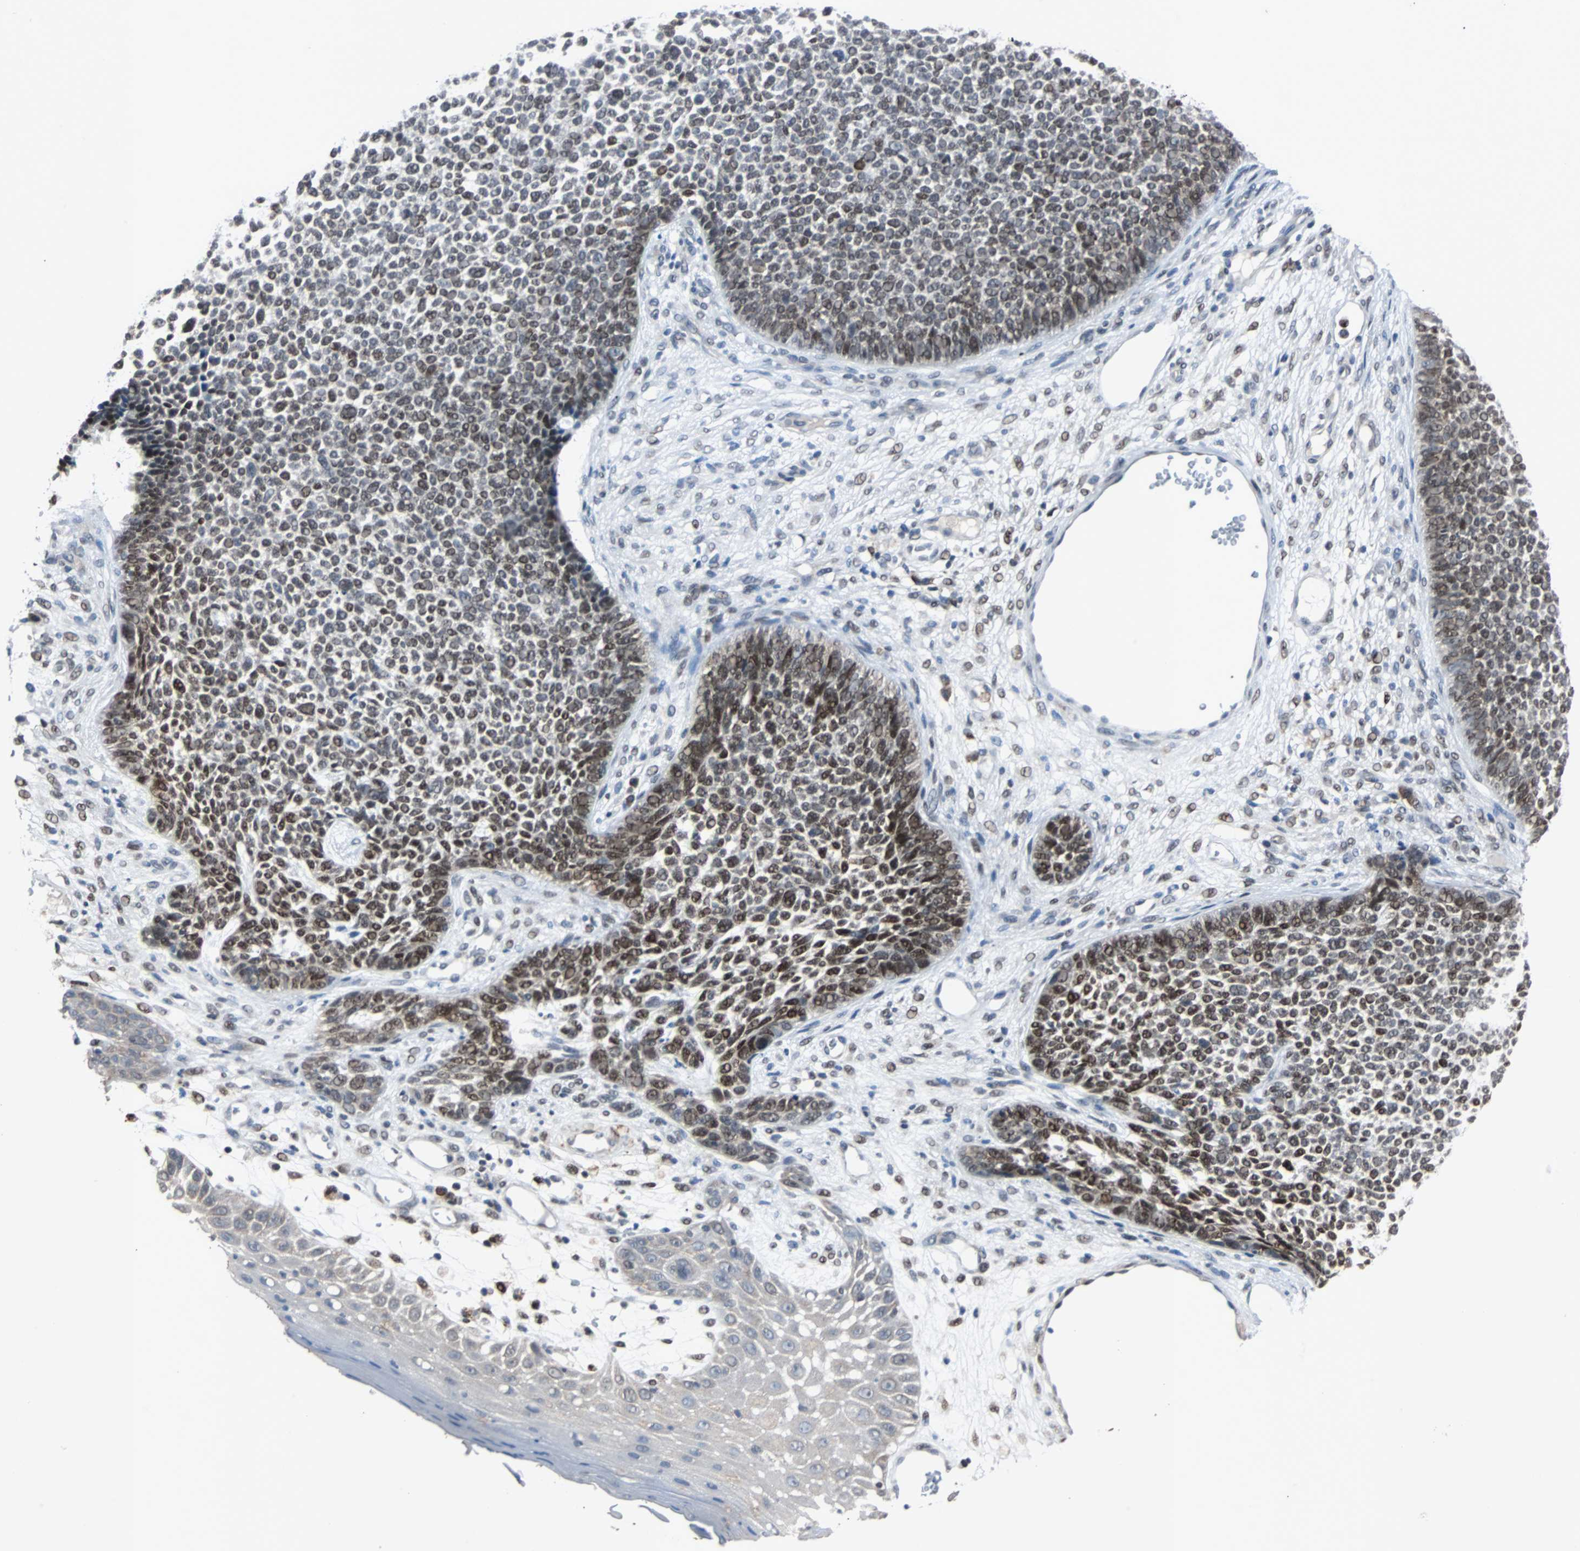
{"staining": {"intensity": "strong", "quantity": "25%-75%", "location": "nuclear"}, "tissue": "skin cancer", "cell_type": "Tumor cells", "image_type": "cancer", "snomed": [{"axis": "morphology", "description": "Basal cell carcinoma"}, {"axis": "topography", "description": "Skin"}], "caption": "Skin cancer (basal cell carcinoma) stained with DAB immunohistochemistry (IHC) reveals high levels of strong nuclear expression in about 25%-75% of tumor cells.", "gene": "ZHX2", "patient": {"sex": "female", "age": 84}}